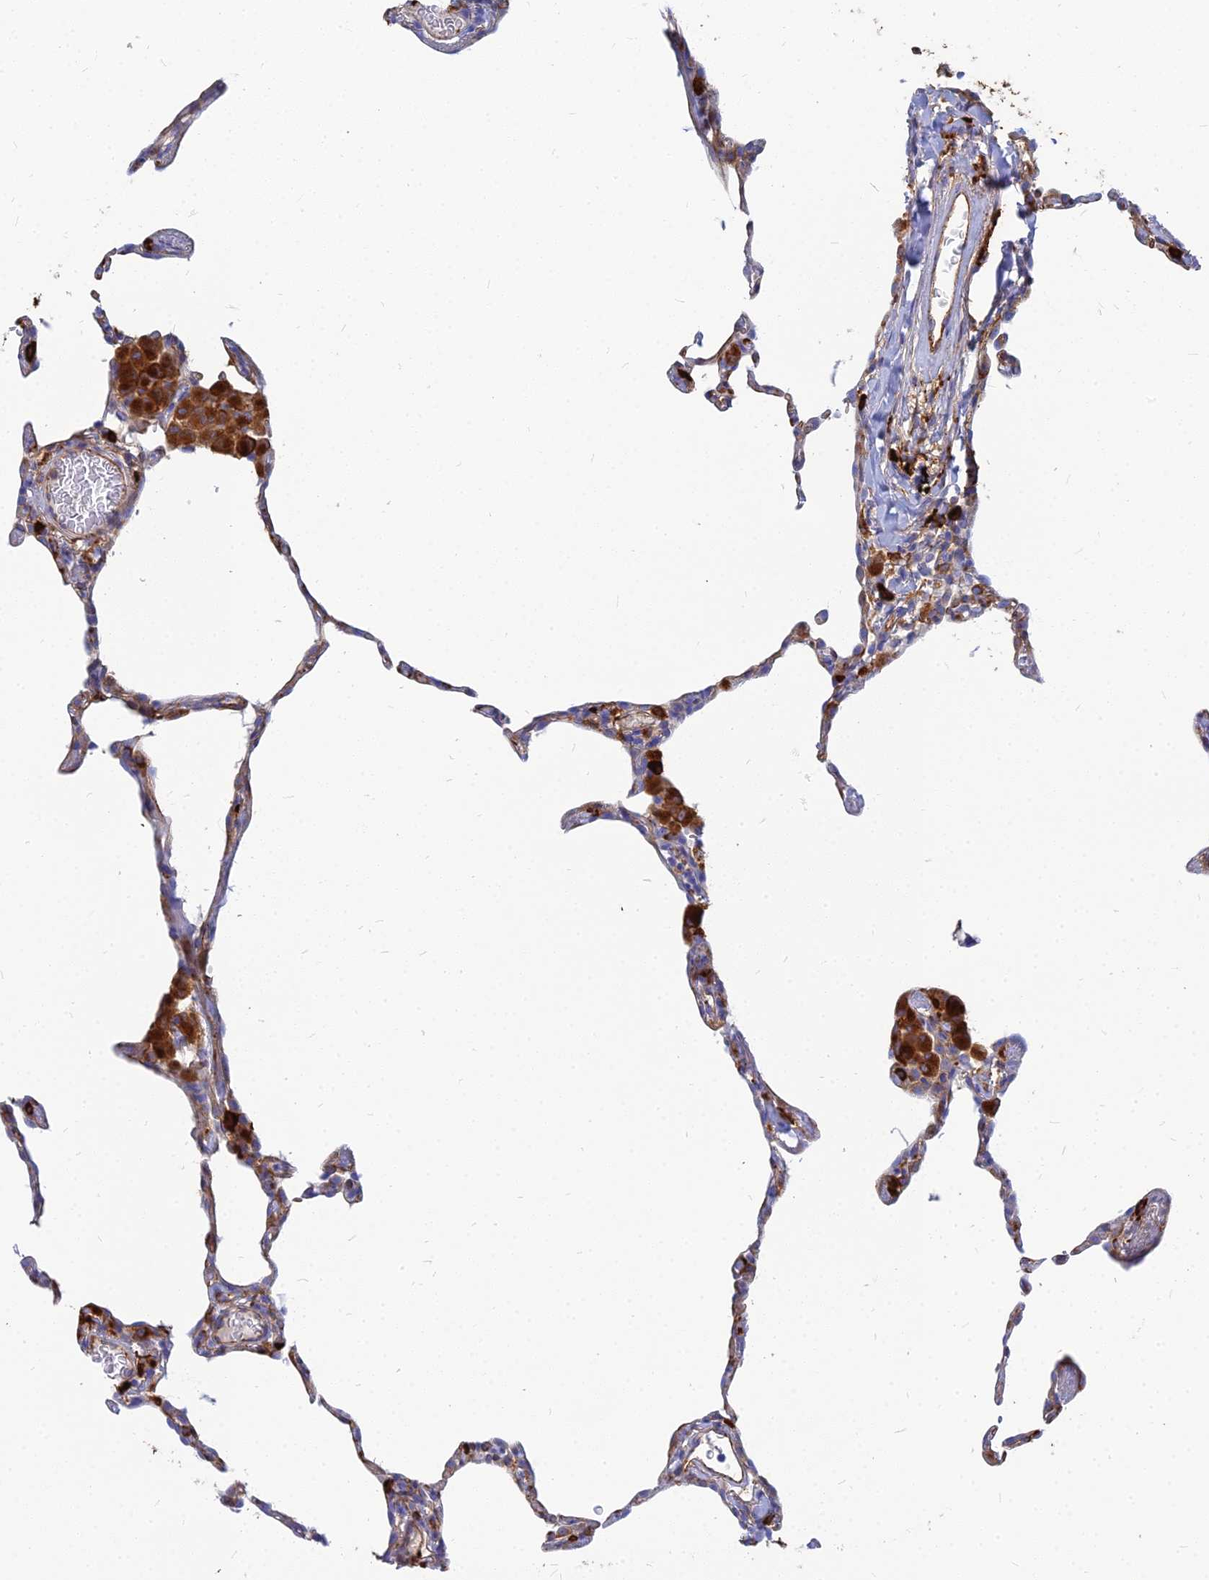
{"staining": {"intensity": "moderate", "quantity": ">75%", "location": "cytoplasmic/membranous"}, "tissue": "lung", "cell_type": "Alveolar cells", "image_type": "normal", "snomed": [{"axis": "morphology", "description": "Normal tissue, NOS"}, {"axis": "topography", "description": "Lung"}], "caption": "A high-resolution histopathology image shows immunohistochemistry staining of unremarkable lung, which reveals moderate cytoplasmic/membranous positivity in about >75% of alveolar cells.", "gene": "VAT1", "patient": {"sex": "female", "age": 57}}